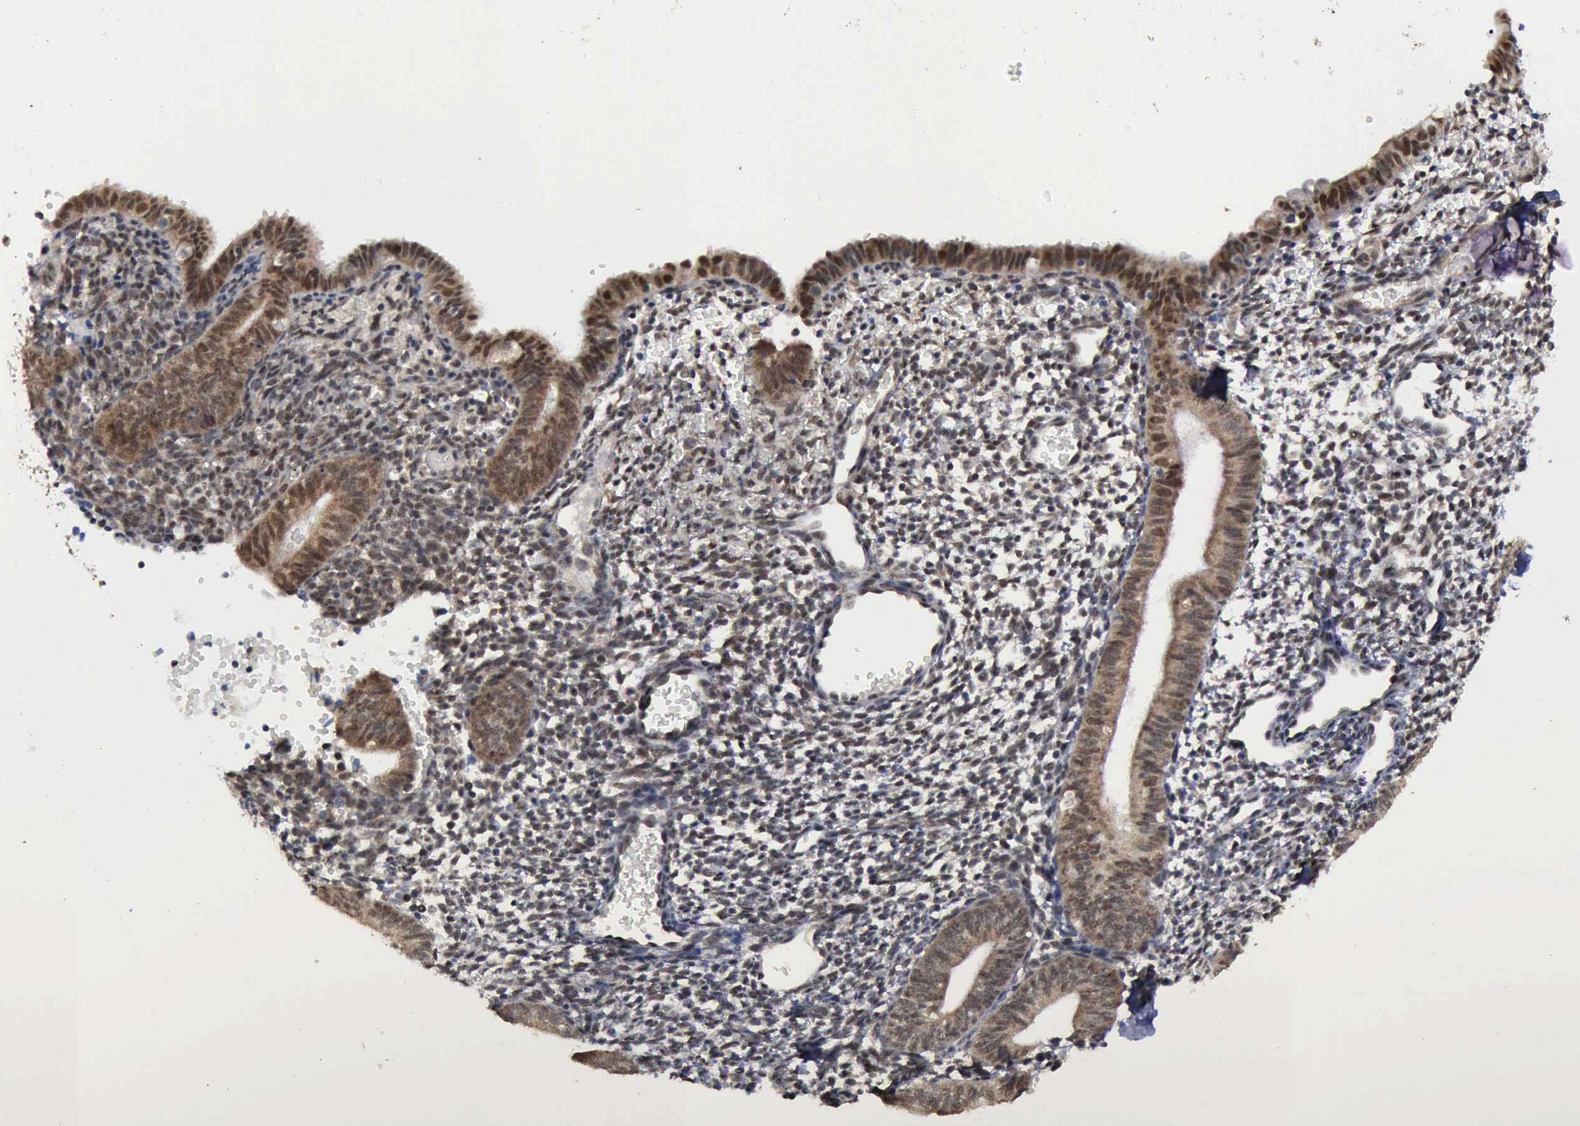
{"staining": {"intensity": "weak", "quantity": "25%-75%", "location": "cytoplasmic/membranous,nuclear"}, "tissue": "endometrium", "cell_type": "Cells in endometrial stroma", "image_type": "normal", "snomed": [{"axis": "morphology", "description": "Normal tissue, NOS"}, {"axis": "topography", "description": "Endometrium"}], "caption": "Brown immunohistochemical staining in unremarkable endometrium exhibits weak cytoplasmic/membranous,nuclear expression in about 25%-75% of cells in endometrial stroma. The protein of interest is shown in brown color, while the nuclei are stained blue.", "gene": "RTCB", "patient": {"sex": "female", "age": 61}}